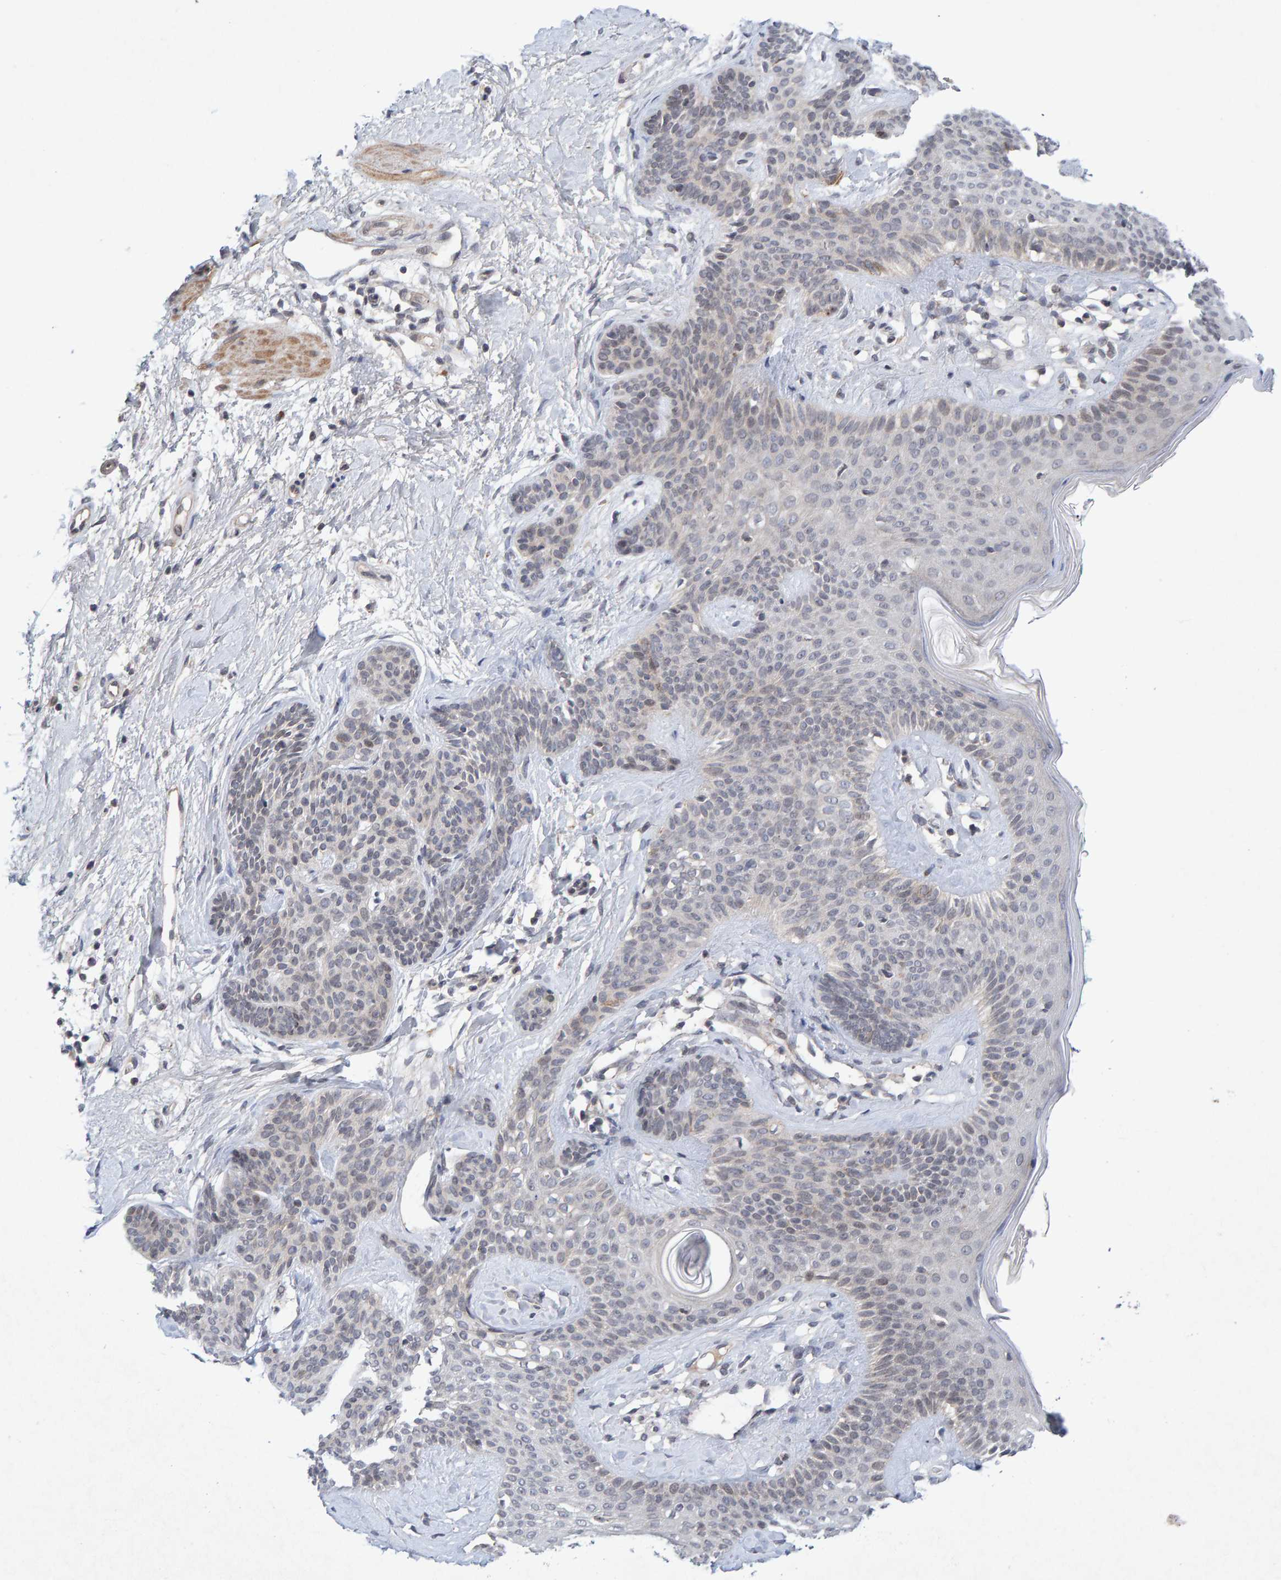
{"staining": {"intensity": "negative", "quantity": "none", "location": "none"}, "tissue": "skin cancer", "cell_type": "Tumor cells", "image_type": "cancer", "snomed": [{"axis": "morphology", "description": "Developmental malformation"}, {"axis": "morphology", "description": "Basal cell carcinoma"}, {"axis": "topography", "description": "Skin"}], "caption": "This micrograph is of skin cancer (basal cell carcinoma) stained with IHC to label a protein in brown with the nuclei are counter-stained blue. There is no positivity in tumor cells.", "gene": "CDH2", "patient": {"sex": "female", "age": 62}}